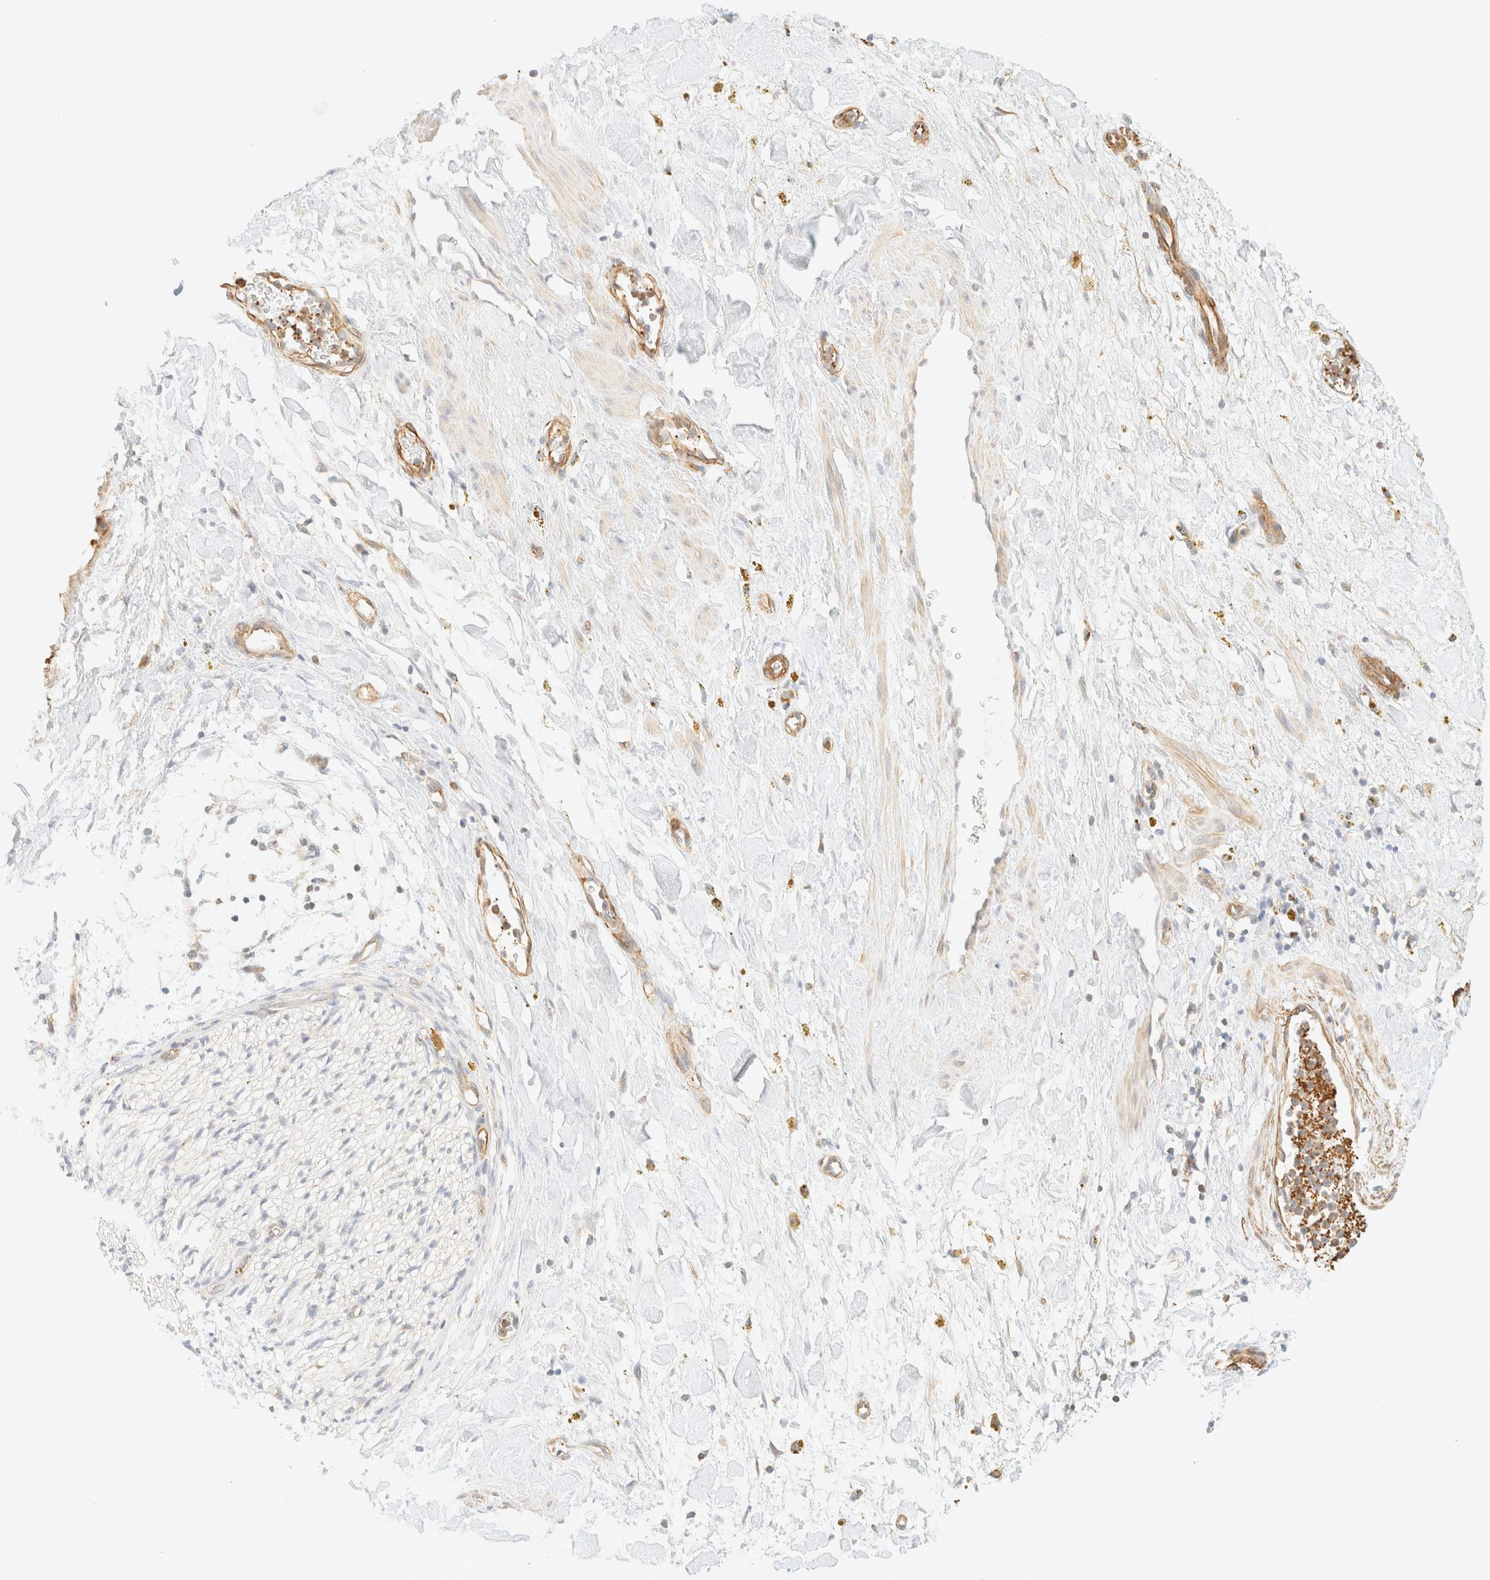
{"staining": {"intensity": "negative", "quantity": "none", "location": "none"}, "tissue": "adipose tissue", "cell_type": "Adipocytes", "image_type": "normal", "snomed": [{"axis": "morphology", "description": "Normal tissue, NOS"}, {"axis": "topography", "description": "Kidney"}, {"axis": "topography", "description": "Peripheral nerve tissue"}], "caption": "An IHC image of unremarkable adipose tissue is shown. There is no staining in adipocytes of adipose tissue. Brightfield microscopy of IHC stained with DAB (3,3'-diaminobenzidine) (brown) and hematoxylin (blue), captured at high magnification.", "gene": "OTOP2", "patient": {"sex": "male", "age": 7}}